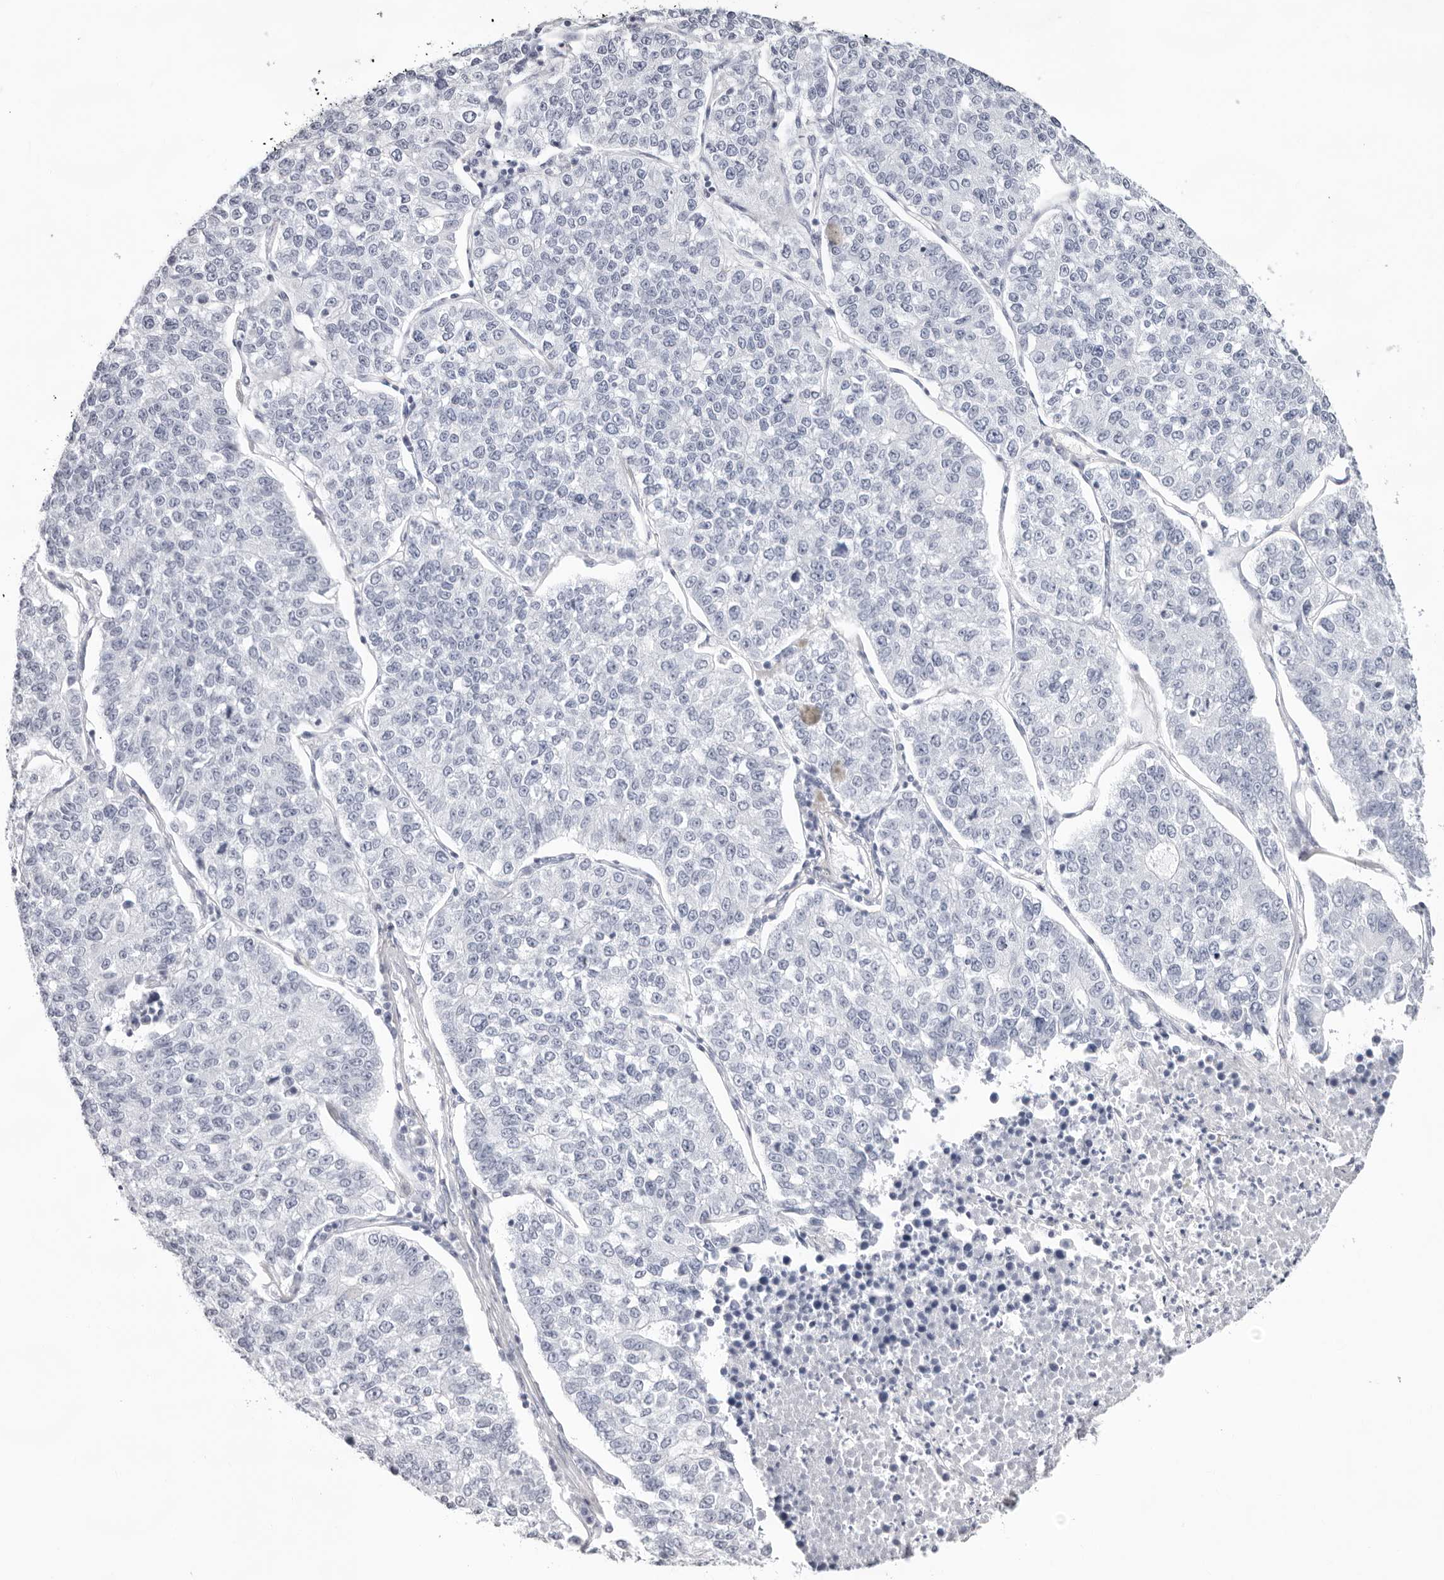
{"staining": {"intensity": "negative", "quantity": "none", "location": "none"}, "tissue": "lung cancer", "cell_type": "Tumor cells", "image_type": "cancer", "snomed": [{"axis": "morphology", "description": "Adenocarcinoma, NOS"}, {"axis": "topography", "description": "Lung"}], "caption": "High power microscopy image of an immunohistochemistry histopathology image of lung adenocarcinoma, revealing no significant staining in tumor cells. (Stains: DAB (3,3'-diaminobenzidine) IHC with hematoxylin counter stain, Microscopy: brightfield microscopy at high magnification).", "gene": "INSL3", "patient": {"sex": "male", "age": 49}}